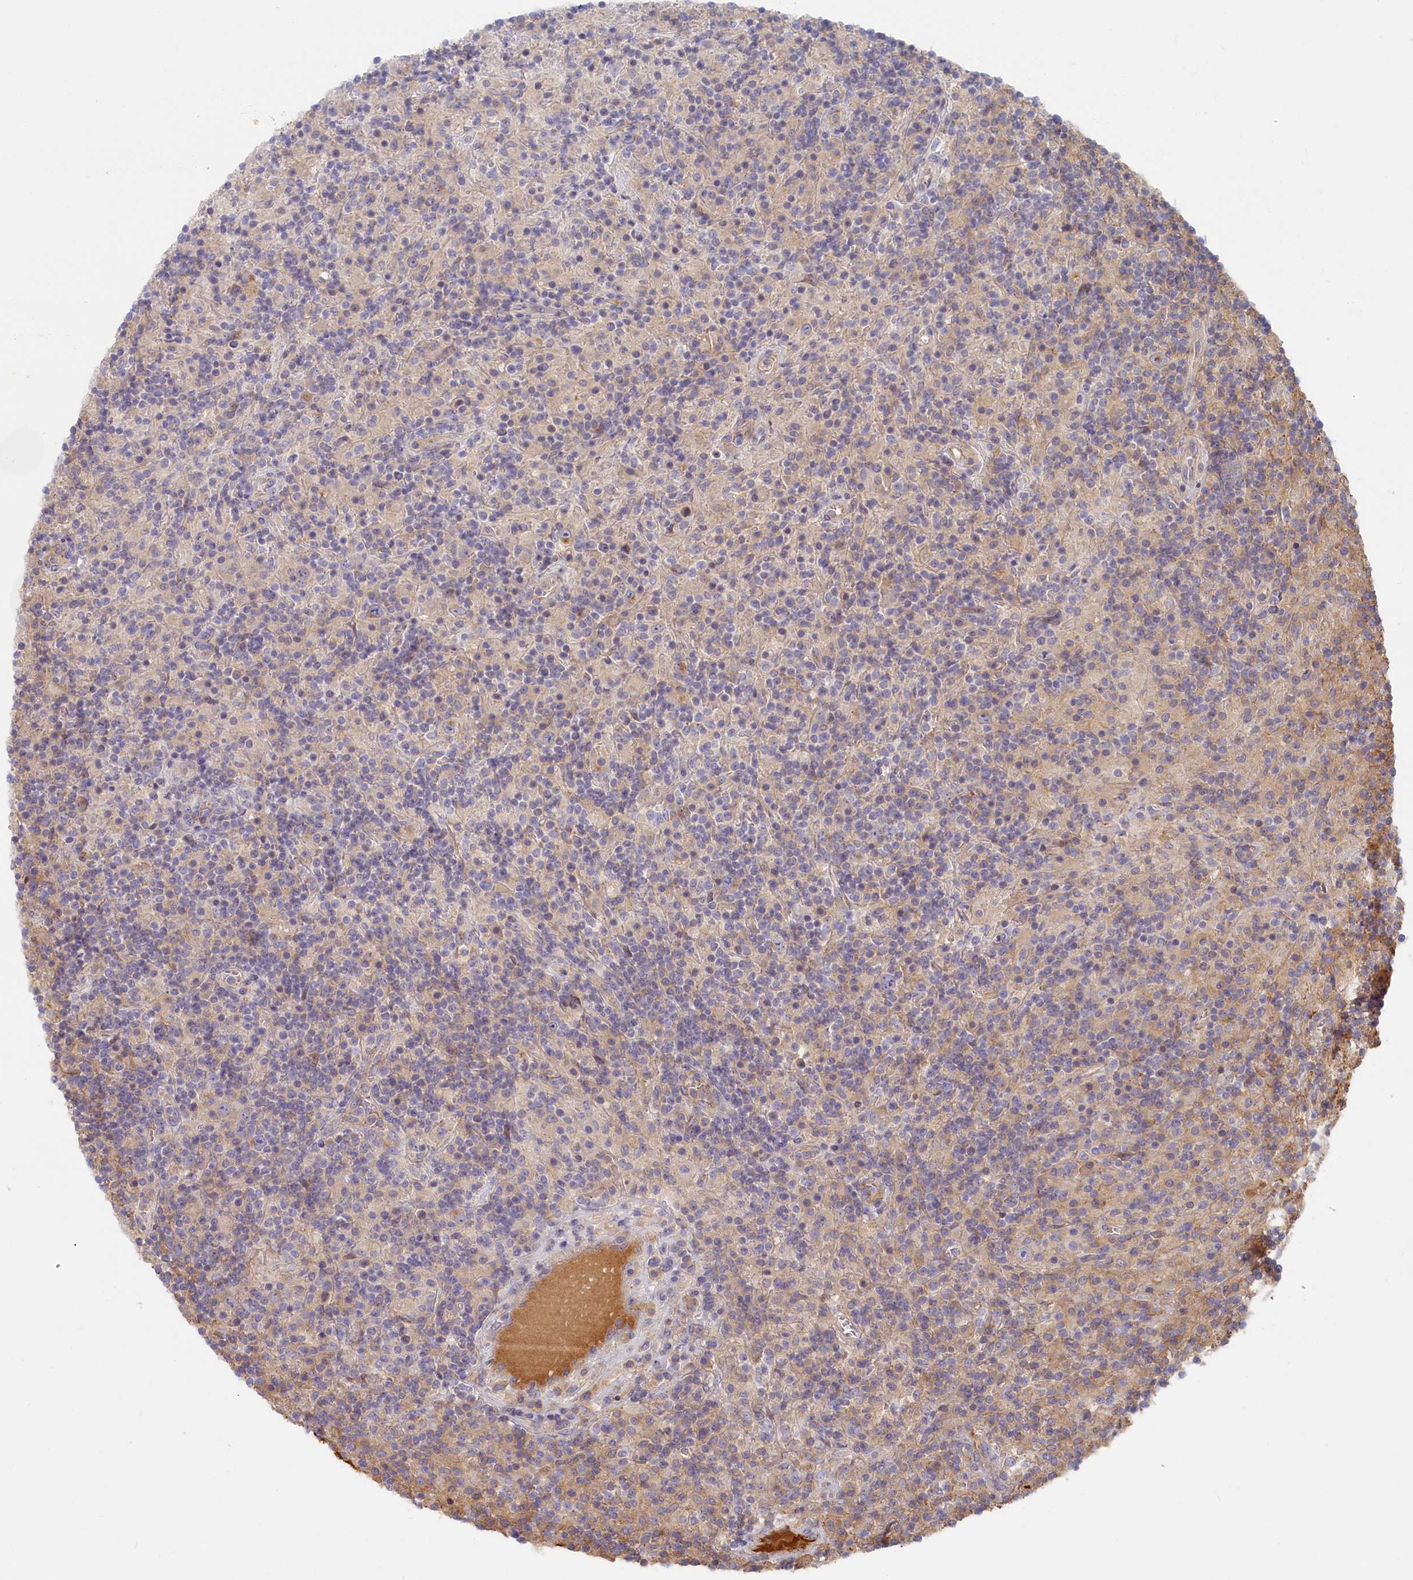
{"staining": {"intensity": "weak", "quantity": "25%-75%", "location": "cytoplasmic/membranous"}, "tissue": "lymphoma", "cell_type": "Tumor cells", "image_type": "cancer", "snomed": [{"axis": "morphology", "description": "Hodgkin's disease, NOS"}, {"axis": "topography", "description": "Lymph node"}], "caption": "Immunohistochemical staining of Hodgkin's disease demonstrates low levels of weak cytoplasmic/membranous protein staining in approximately 25%-75% of tumor cells.", "gene": "STX16", "patient": {"sex": "male", "age": 70}}